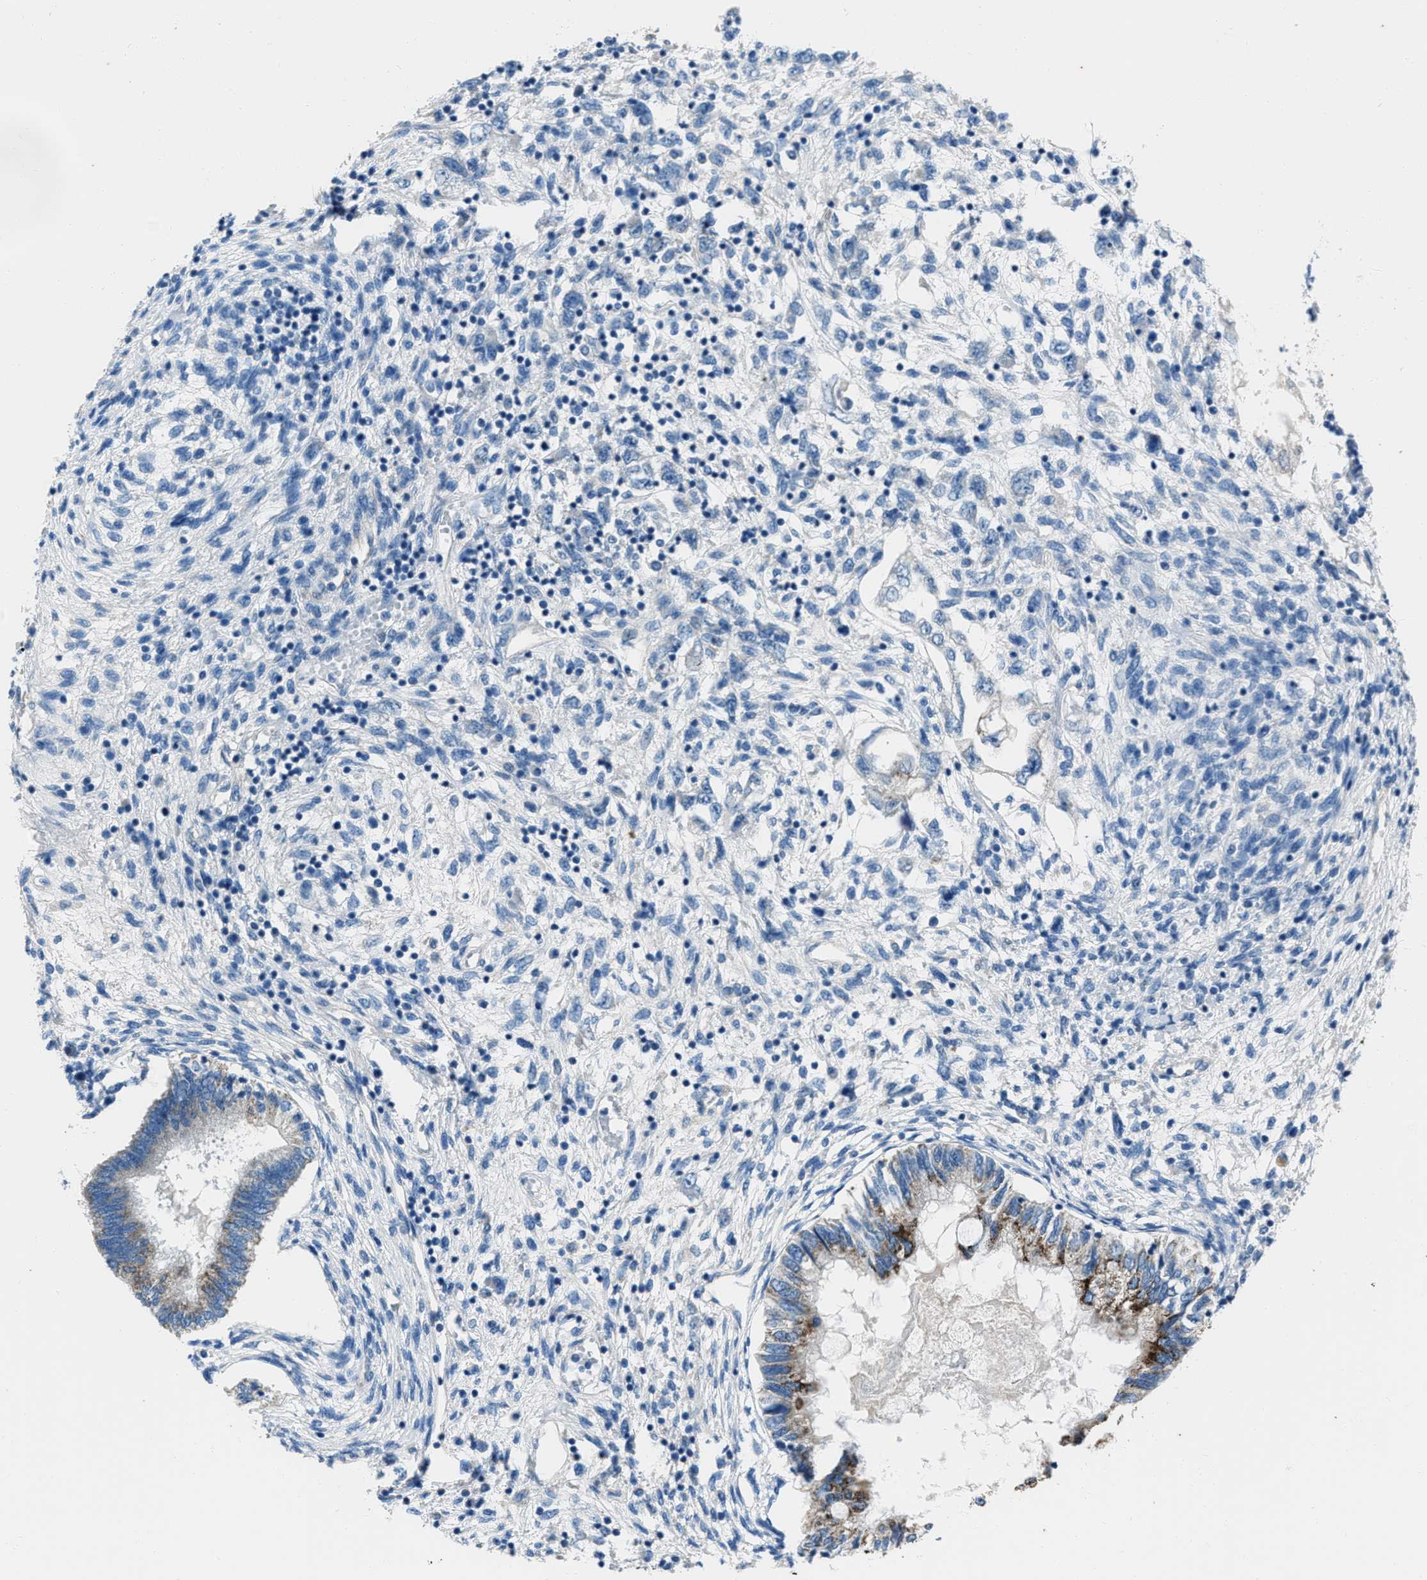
{"staining": {"intensity": "negative", "quantity": "none", "location": "none"}, "tissue": "testis cancer", "cell_type": "Tumor cells", "image_type": "cancer", "snomed": [{"axis": "morphology", "description": "Seminoma, NOS"}, {"axis": "topography", "description": "Testis"}], "caption": "This histopathology image is of seminoma (testis) stained with immunohistochemistry (IHC) to label a protein in brown with the nuclei are counter-stained blue. There is no staining in tumor cells.", "gene": "AMACR", "patient": {"sex": "male", "age": 28}}